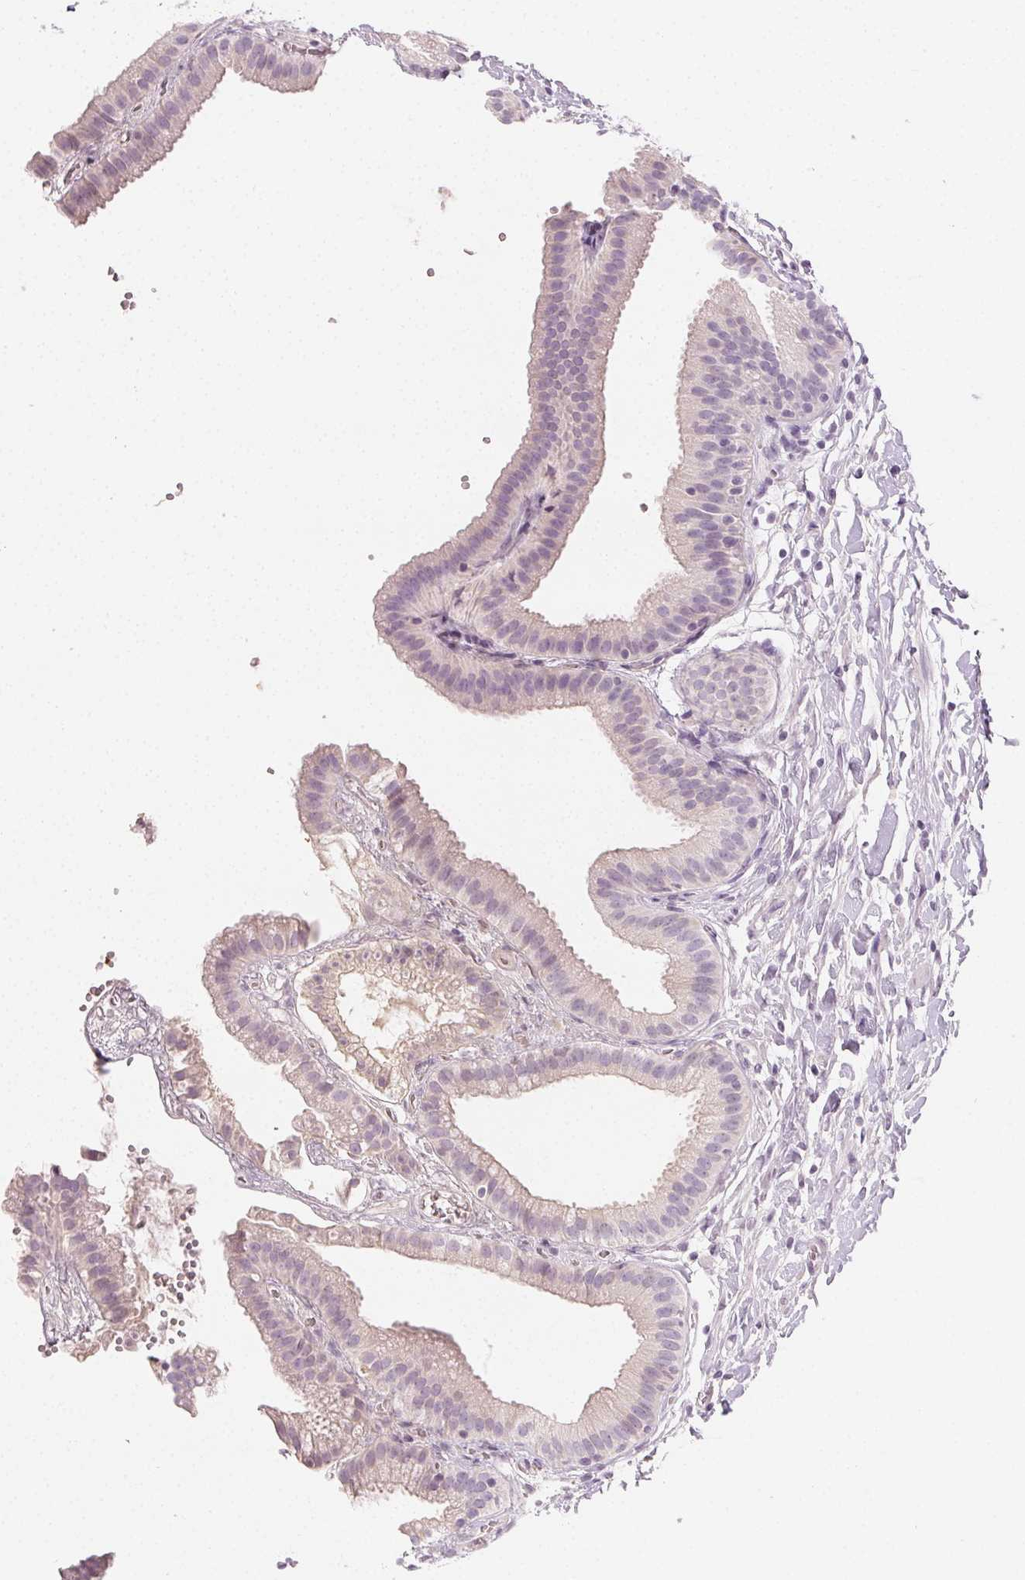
{"staining": {"intensity": "negative", "quantity": "none", "location": "none"}, "tissue": "gallbladder", "cell_type": "Glandular cells", "image_type": "normal", "snomed": [{"axis": "morphology", "description": "Normal tissue, NOS"}, {"axis": "topography", "description": "Gallbladder"}], "caption": "The micrograph reveals no significant staining in glandular cells of gallbladder.", "gene": "AFM", "patient": {"sex": "female", "age": 63}}